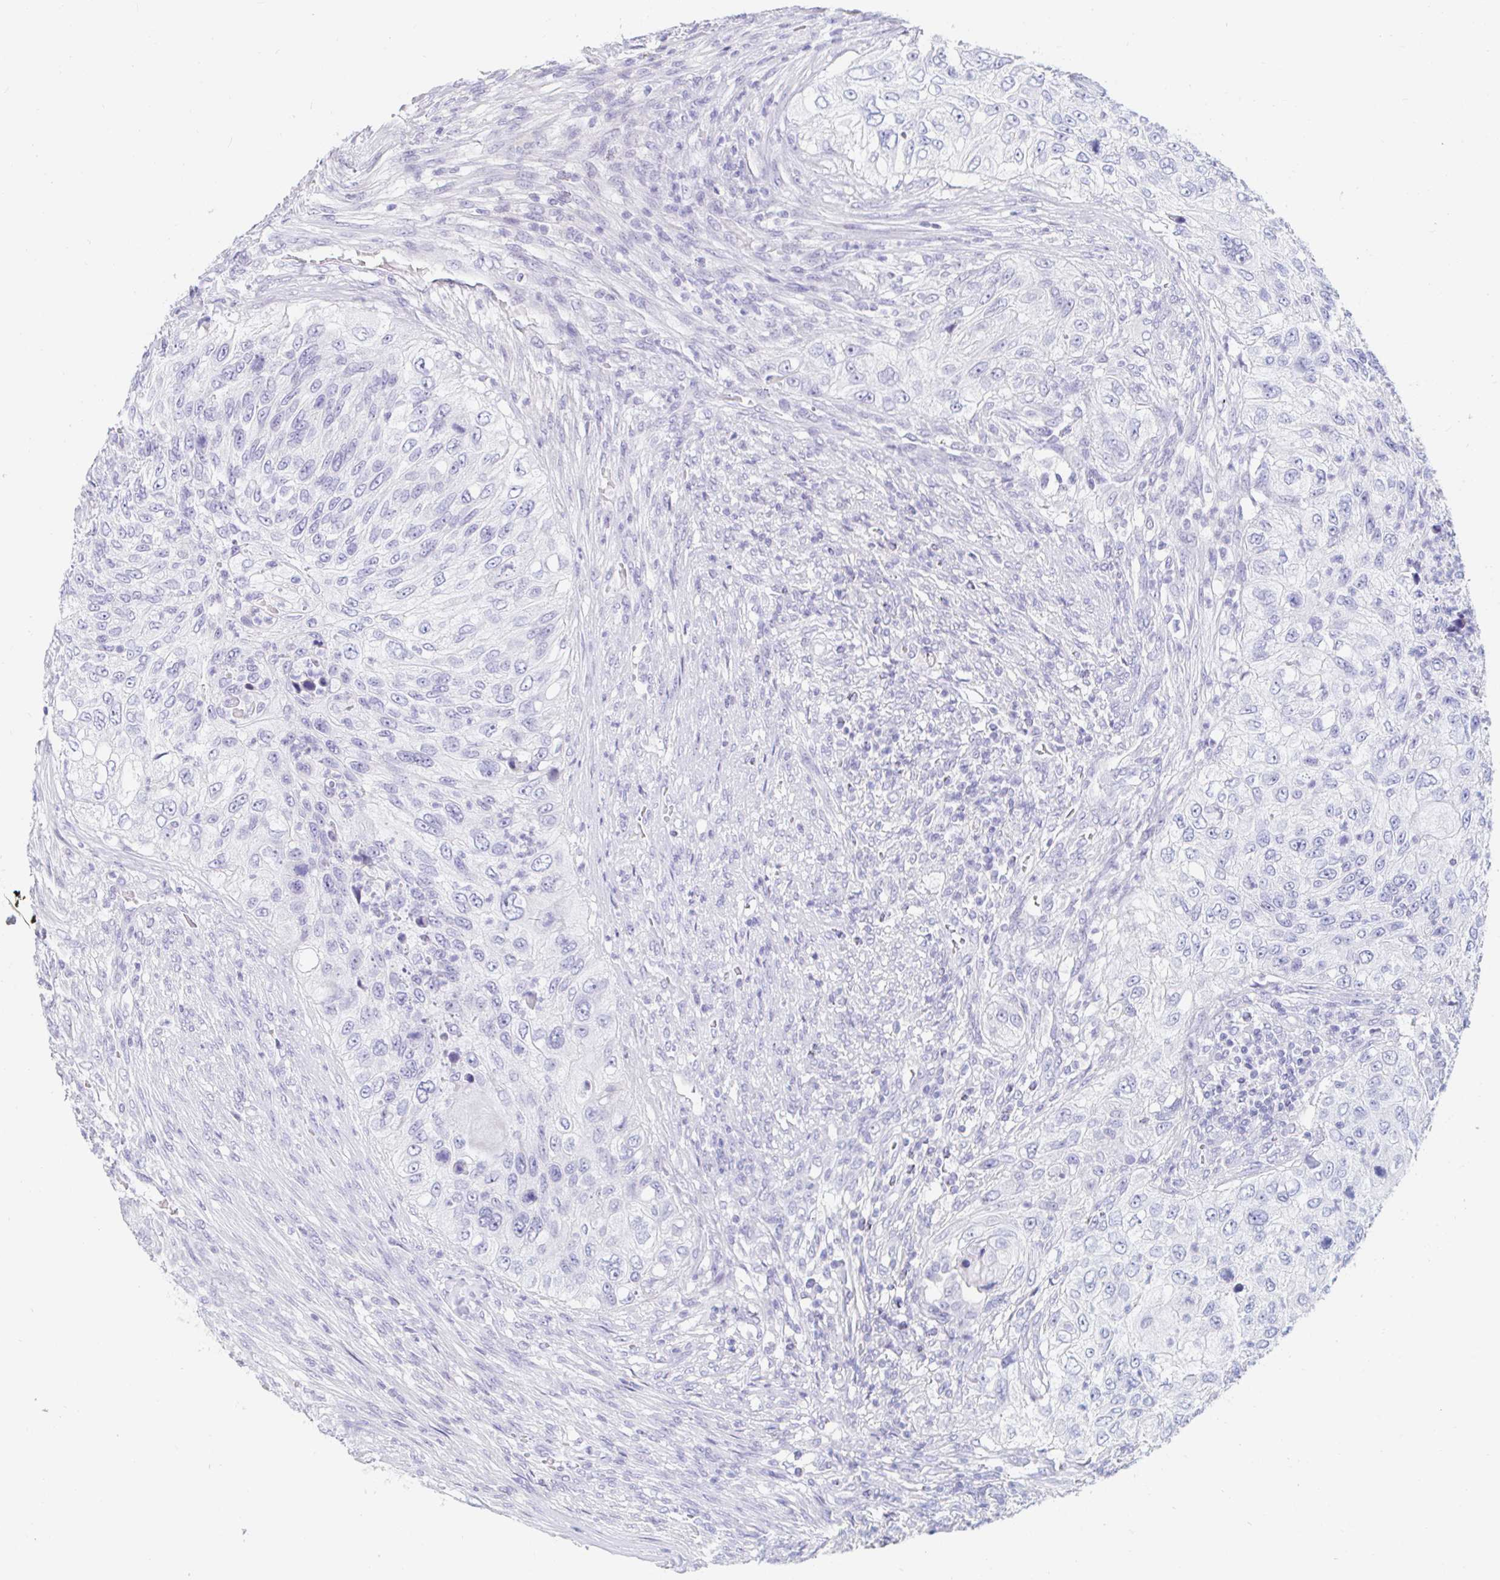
{"staining": {"intensity": "negative", "quantity": "none", "location": "none"}, "tissue": "urothelial cancer", "cell_type": "Tumor cells", "image_type": "cancer", "snomed": [{"axis": "morphology", "description": "Urothelial carcinoma, High grade"}, {"axis": "topography", "description": "Urinary bladder"}], "caption": "Urothelial cancer was stained to show a protein in brown. There is no significant staining in tumor cells.", "gene": "TEX44", "patient": {"sex": "female", "age": 60}}